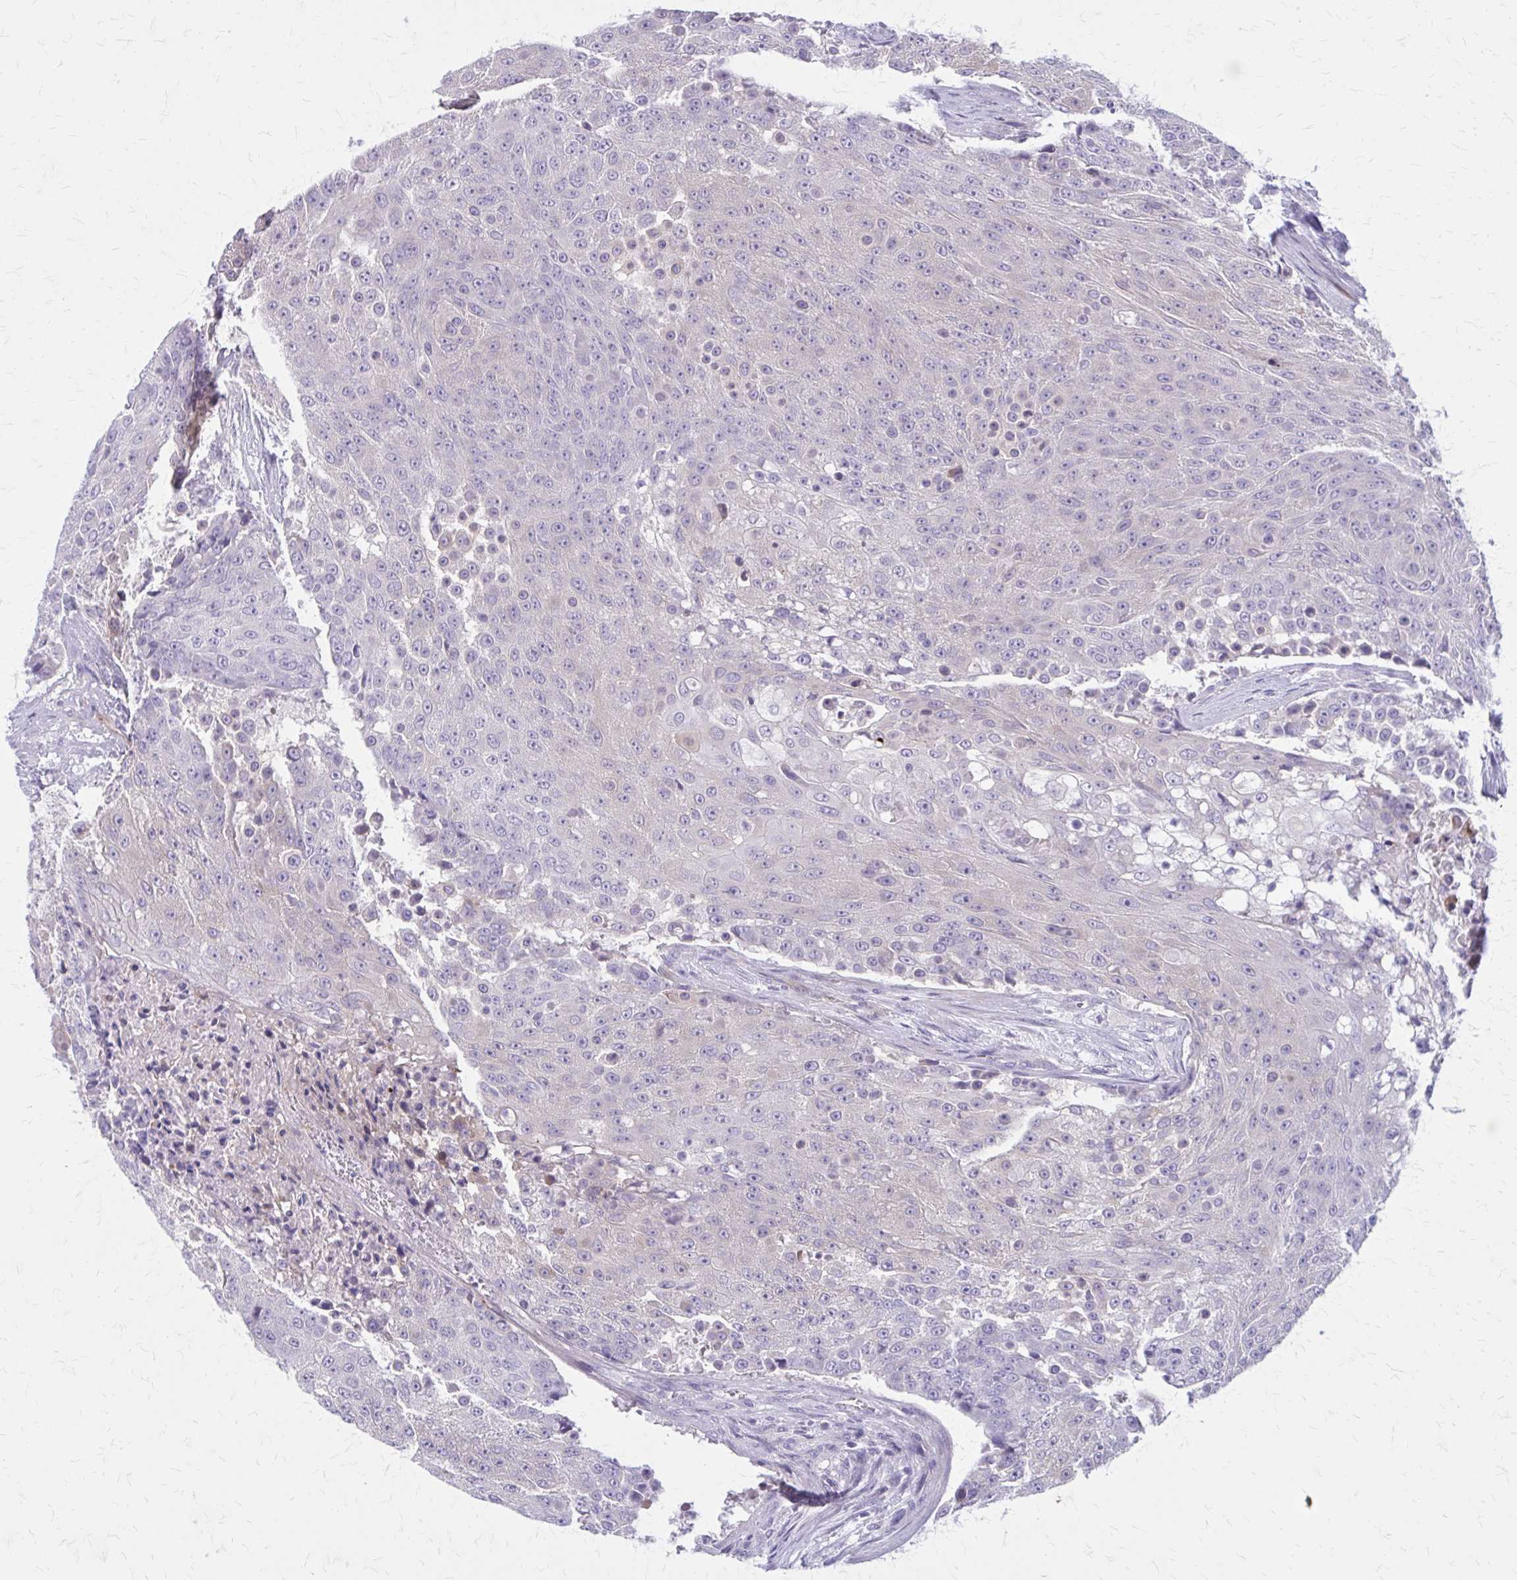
{"staining": {"intensity": "negative", "quantity": "none", "location": "none"}, "tissue": "urothelial cancer", "cell_type": "Tumor cells", "image_type": "cancer", "snomed": [{"axis": "morphology", "description": "Urothelial carcinoma, High grade"}, {"axis": "topography", "description": "Urinary bladder"}], "caption": "A high-resolution photomicrograph shows IHC staining of urothelial cancer, which reveals no significant expression in tumor cells.", "gene": "PITPNM1", "patient": {"sex": "female", "age": 63}}